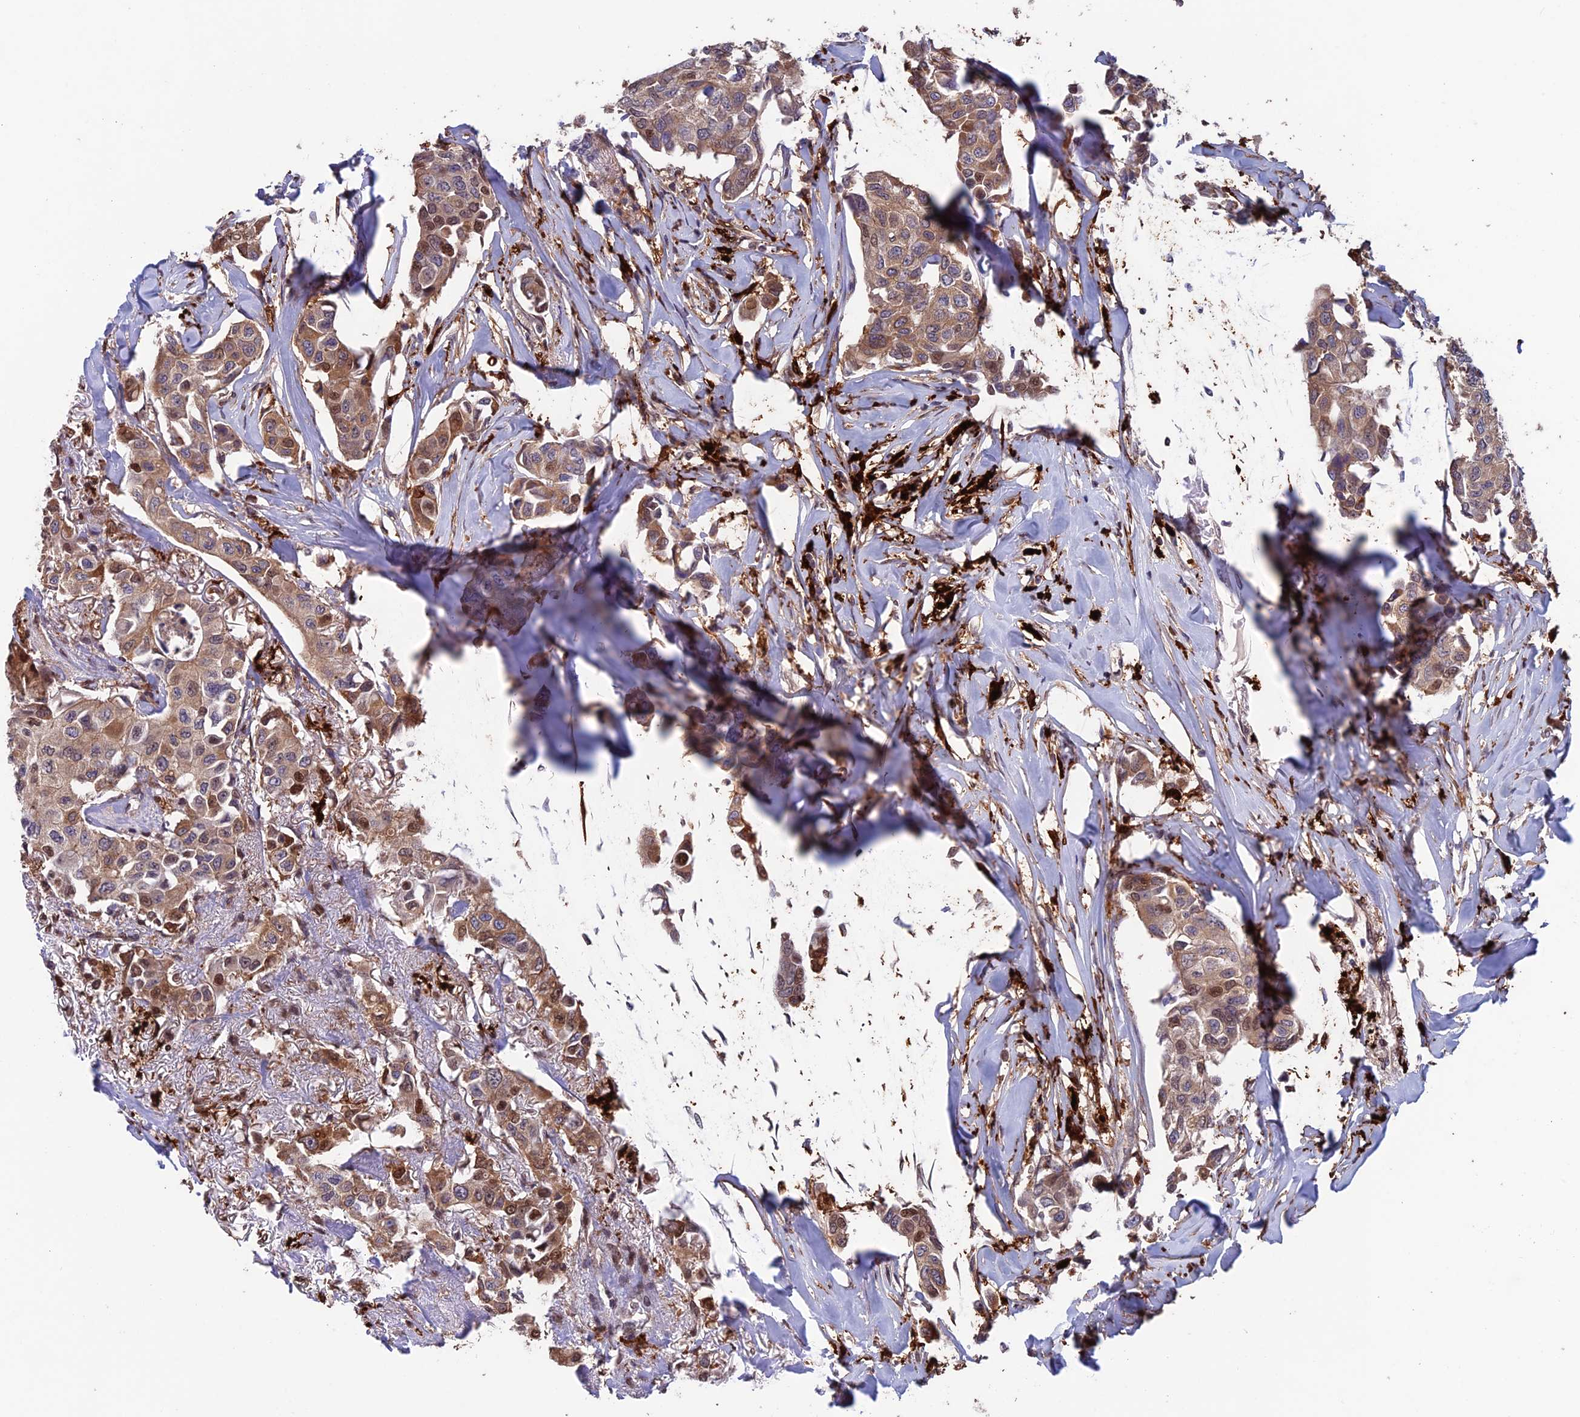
{"staining": {"intensity": "moderate", "quantity": ">75%", "location": "cytoplasmic/membranous"}, "tissue": "breast cancer", "cell_type": "Tumor cells", "image_type": "cancer", "snomed": [{"axis": "morphology", "description": "Duct carcinoma"}, {"axis": "topography", "description": "Breast"}], "caption": "A micrograph of human invasive ductal carcinoma (breast) stained for a protein shows moderate cytoplasmic/membranous brown staining in tumor cells.", "gene": "MAST2", "patient": {"sex": "female", "age": 80}}